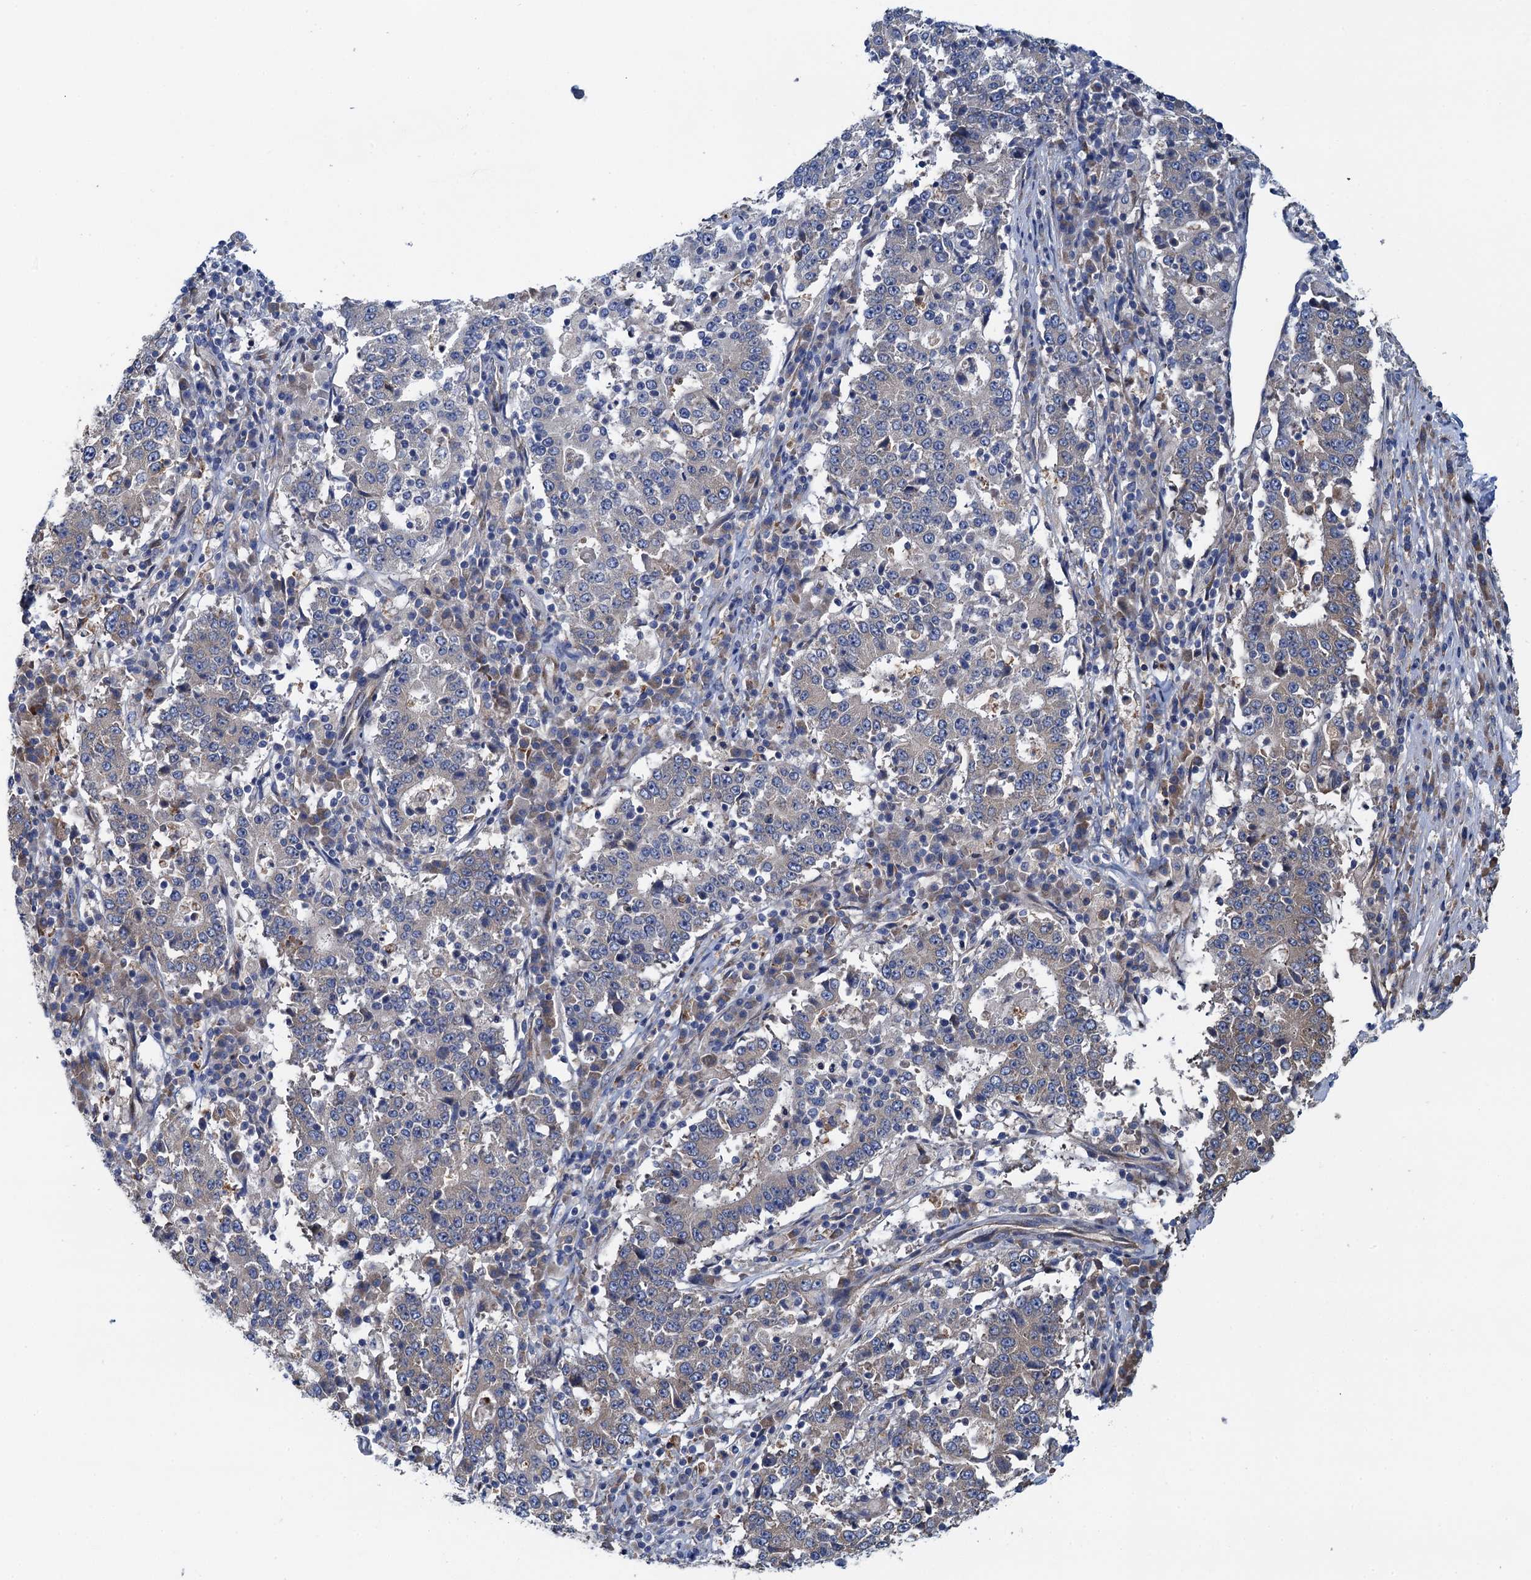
{"staining": {"intensity": "negative", "quantity": "none", "location": "none"}, "tissue": "stomach cancer", "cell_type": "Tumor cells", "image_type": "cancer", "snomed": [{"axis": "morphology", "description": "Adenocarcinoma, NOS"}, {"axis": "topography", "description": "Stomach"}], "caption": "Human adenocarcinoma (stomach) stained for a protein using immunohistochemistry shows no positivity in tumor cells.", "gene": "ADCY9", "patient": {"sex": "male", "age": 59}}